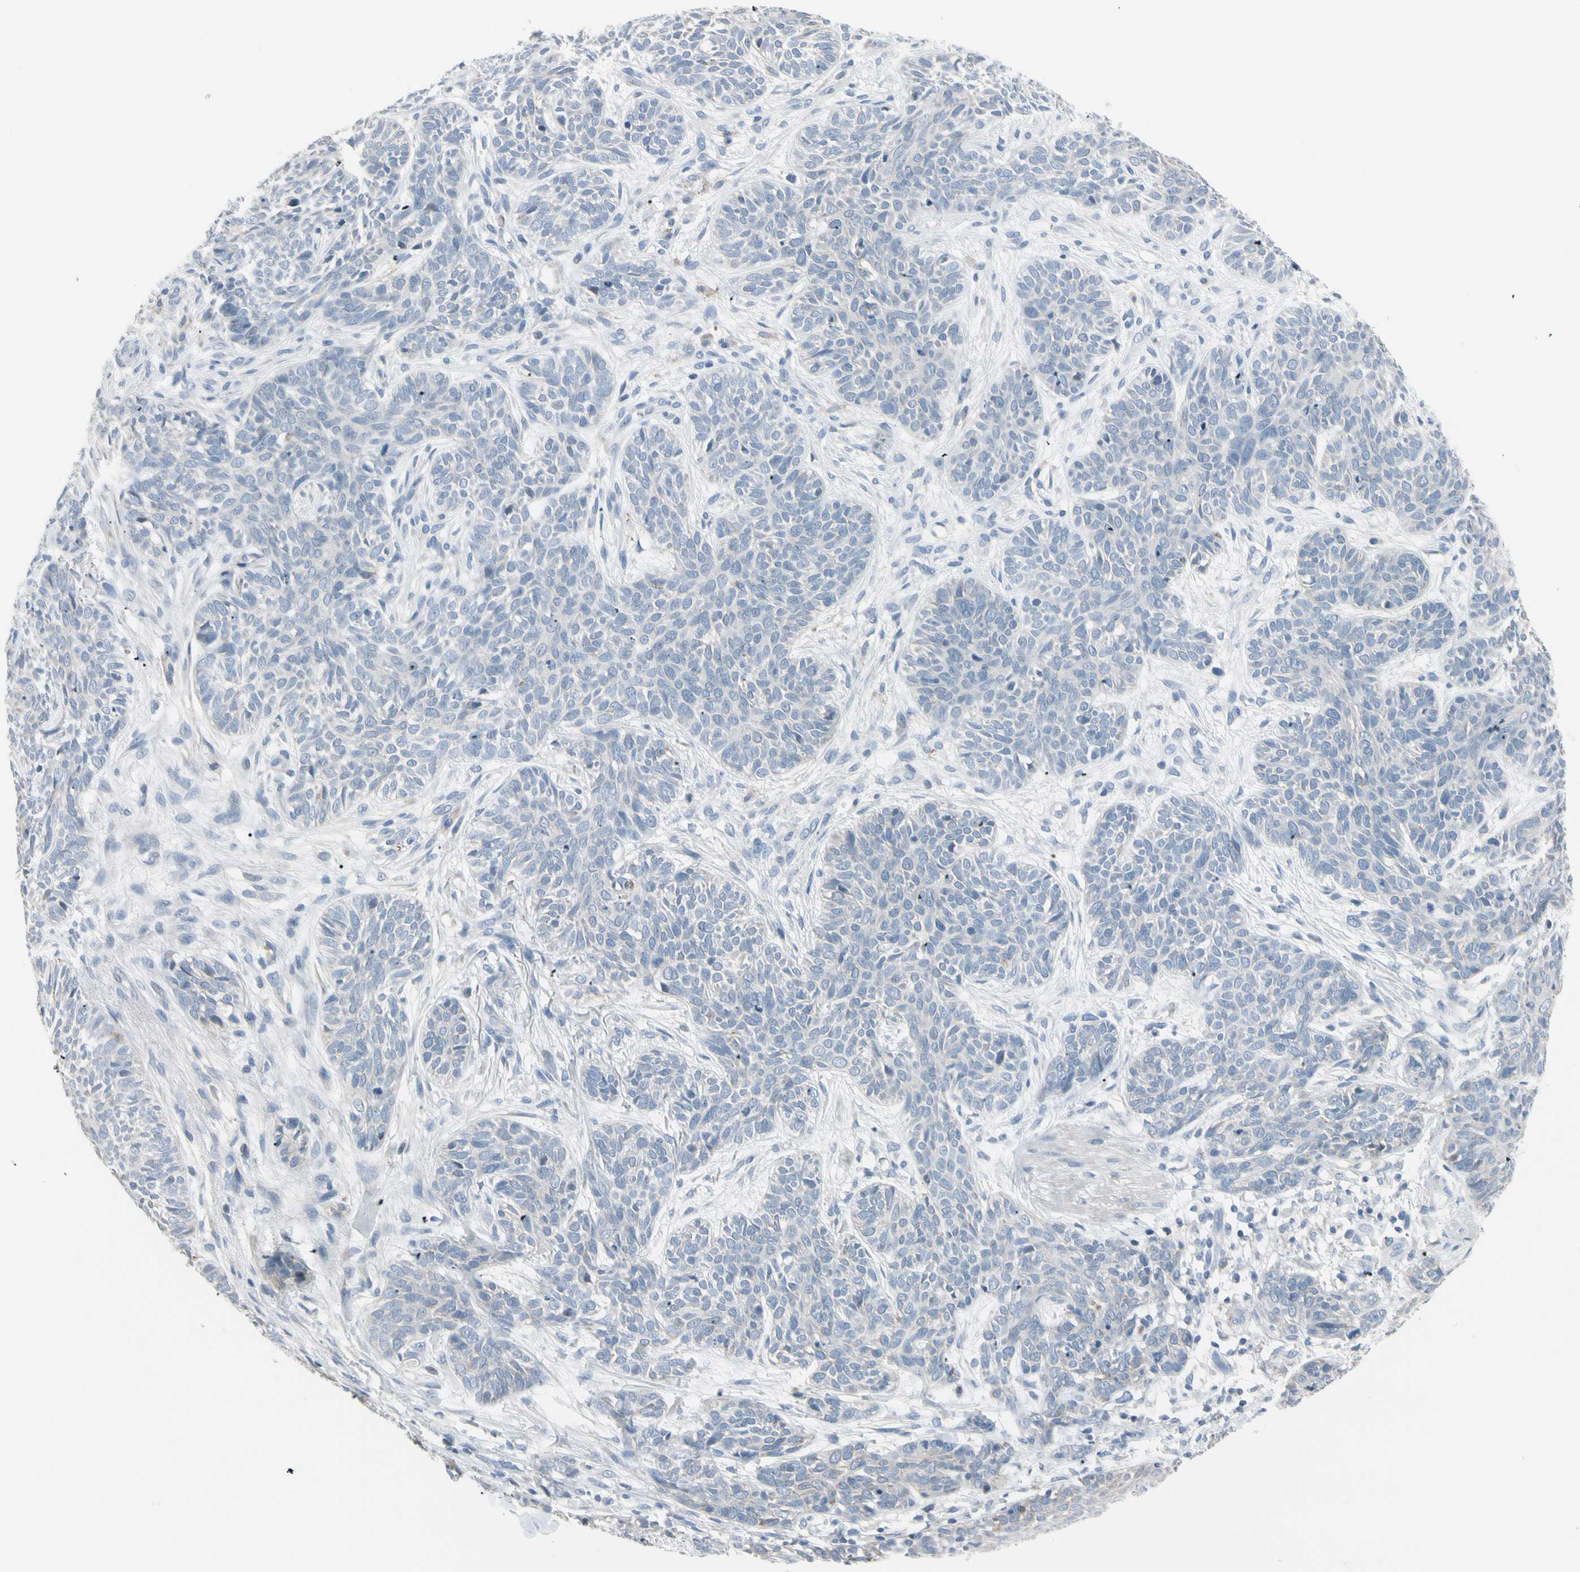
{"staining": {"intensity": "negative", "quantity": "none", "location": "none"}, "tissue": "skin cancer", "cell_type": "Tumor cells", "image_type": "cancer", "snomed": [{"axis": "morphology", "description": "Normal tissue, NOS"}, {"axis": "morphology", "description": "Basal cell carcinoma"}, {"axis": "topography", "description": "Skin"}], "caption": "Immunohistochemical staining of skin cancer displays no significant expression in tumor cells.", "gene": "PIGR", "patient": {"sex": "male", "age": 52}}